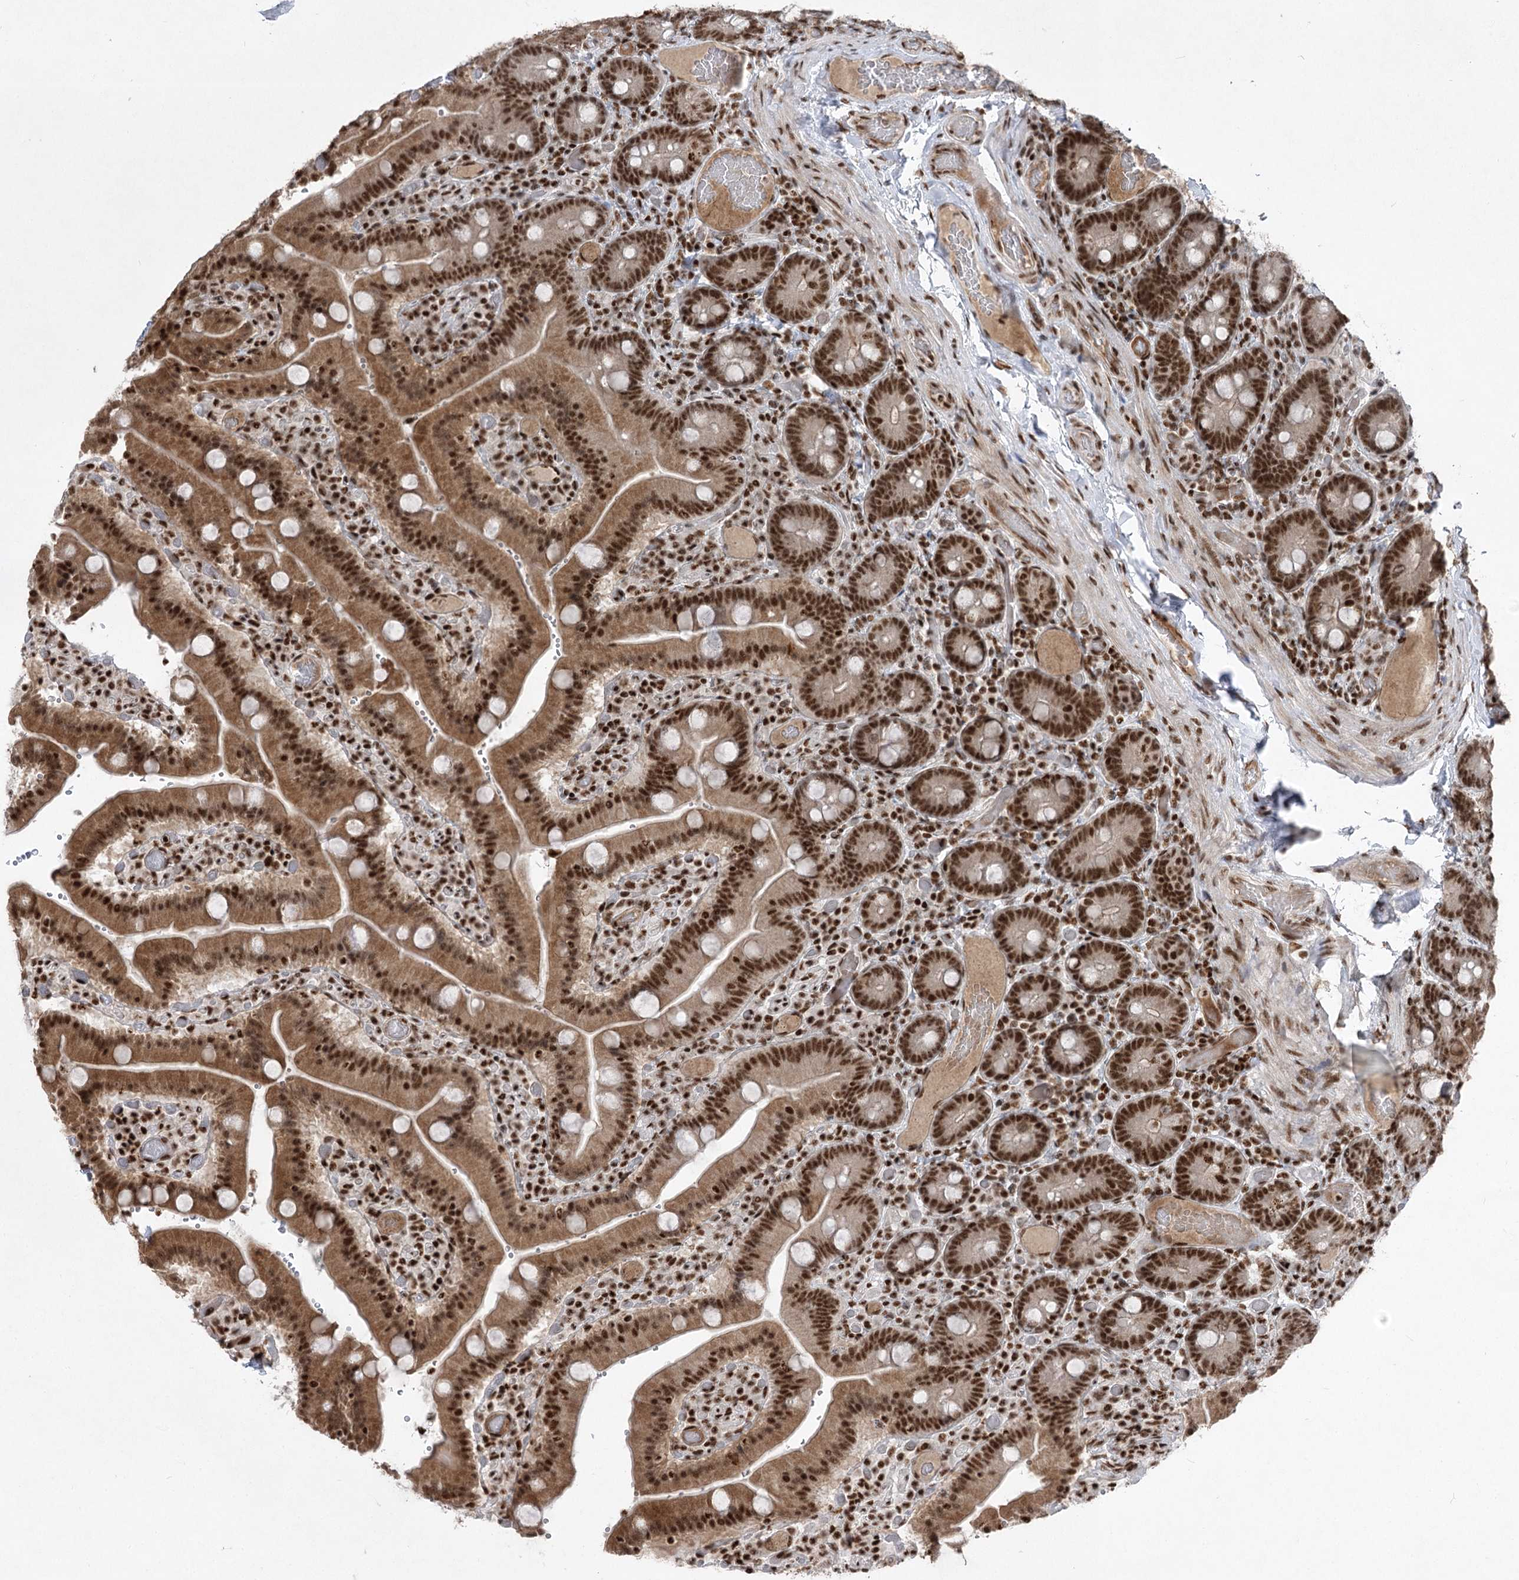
{"staining": {"intensity": "strong", "quantity": ">75%", "location": "cytoplasmic/membranous,nuclear"}, "tissue": "duodenum", "cell_type": "Glandular cells", "image_type": "normal", "snomed": [{"axis": "morphology", "description": "Normal tissue, NOS"}, {"axis": "topography", "description": "Duodenum"}], "caption": "Immunohistochemistry (IHC) (DAB (3,3'-diaminobenzidine)) staining of benign duodenum shows strong cytoplasmic/membranous,nuclear protein positivity in about >75% of glandular cells.", "gene": "CGGBP1", "patient": {"sex": "female", "age": 62}}